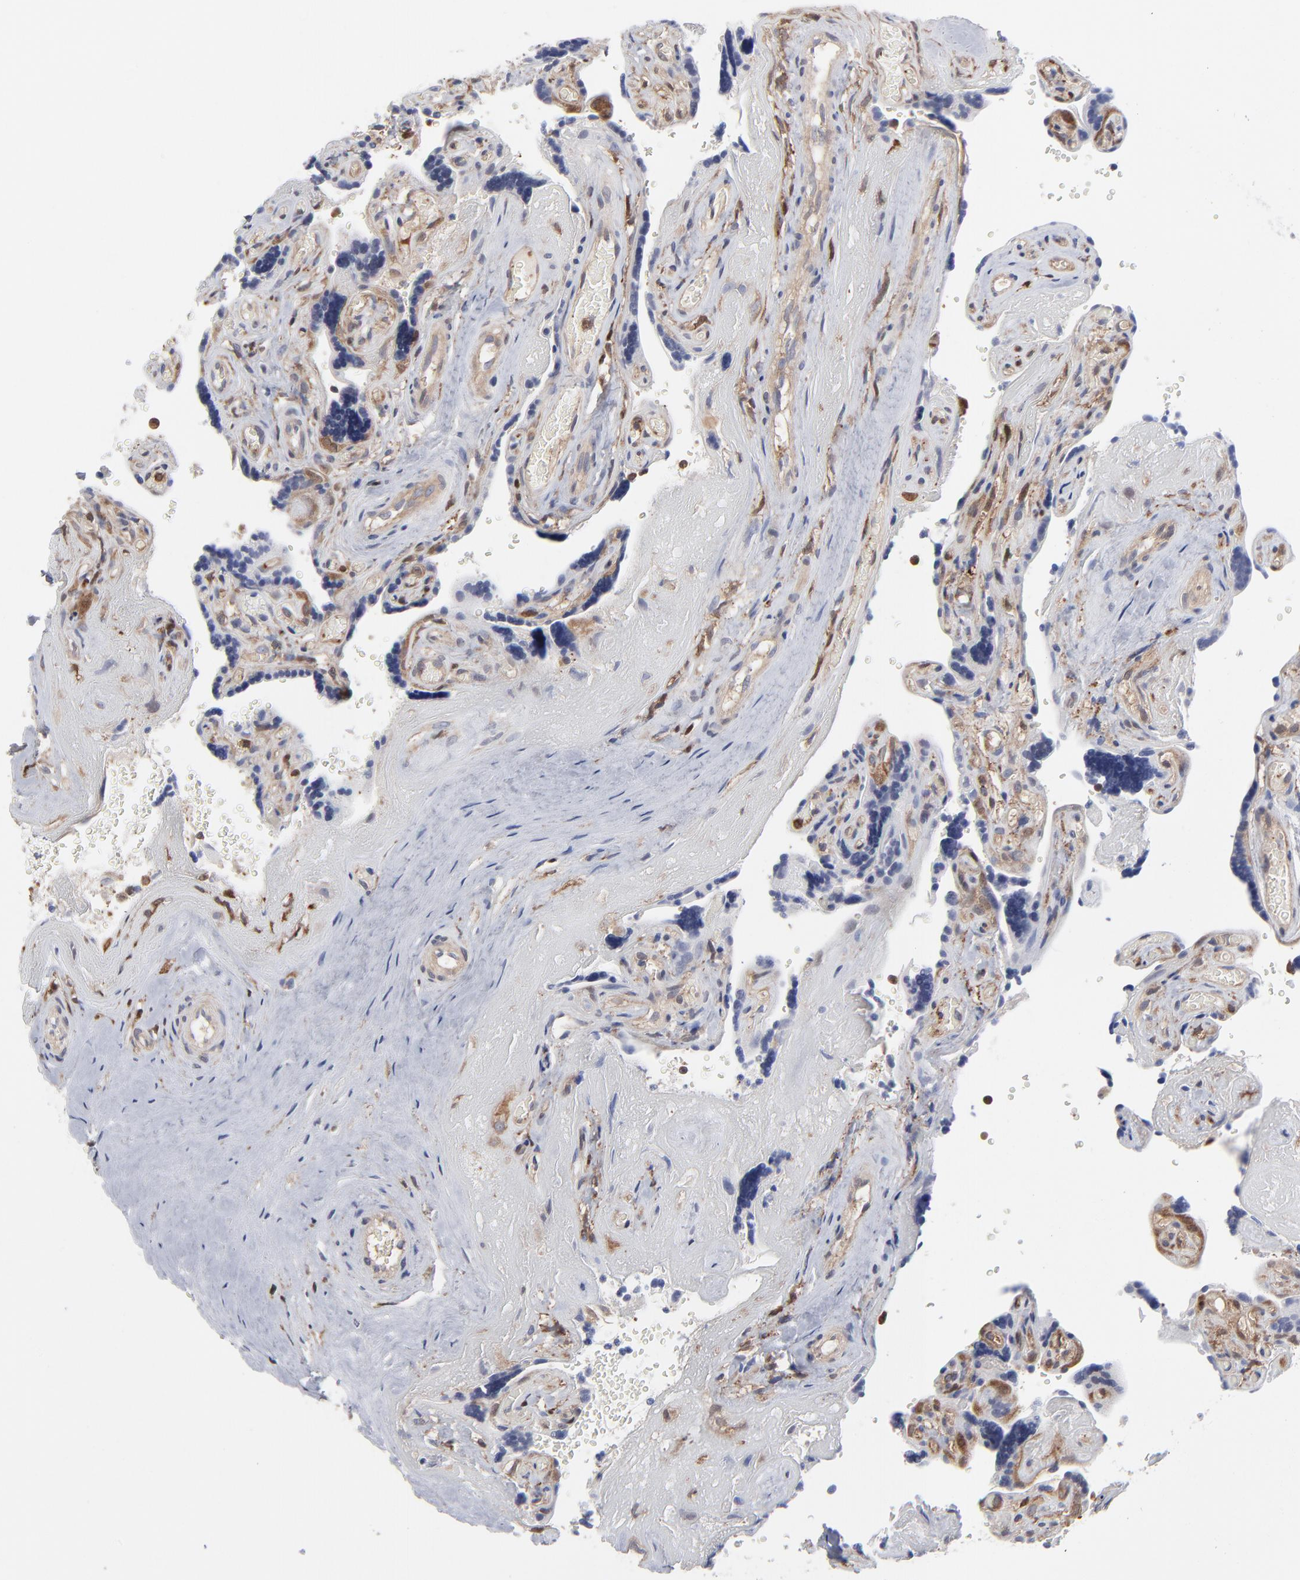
{"staining": {"intensity": "strong", "quantity": ">75%", "location": "cytoplasmic/membranous"}, "tissue": "placenta", "cell_type": "Trophoblastic cells", "image_type": "normal", "snomed": [{"axis": "morphology", "description": "Normal tissue, NOS"}, {"axis": "topography", "description": "Placenta"}], "caption": "Protein positivity by immunohistochemistry exhibits strong cytoplasmic/membranous staining in about >75% of trophoblastic cells in normal placenta.", "gene": "MAP2K1", "patient": {"sex": "female", "age": 30}}